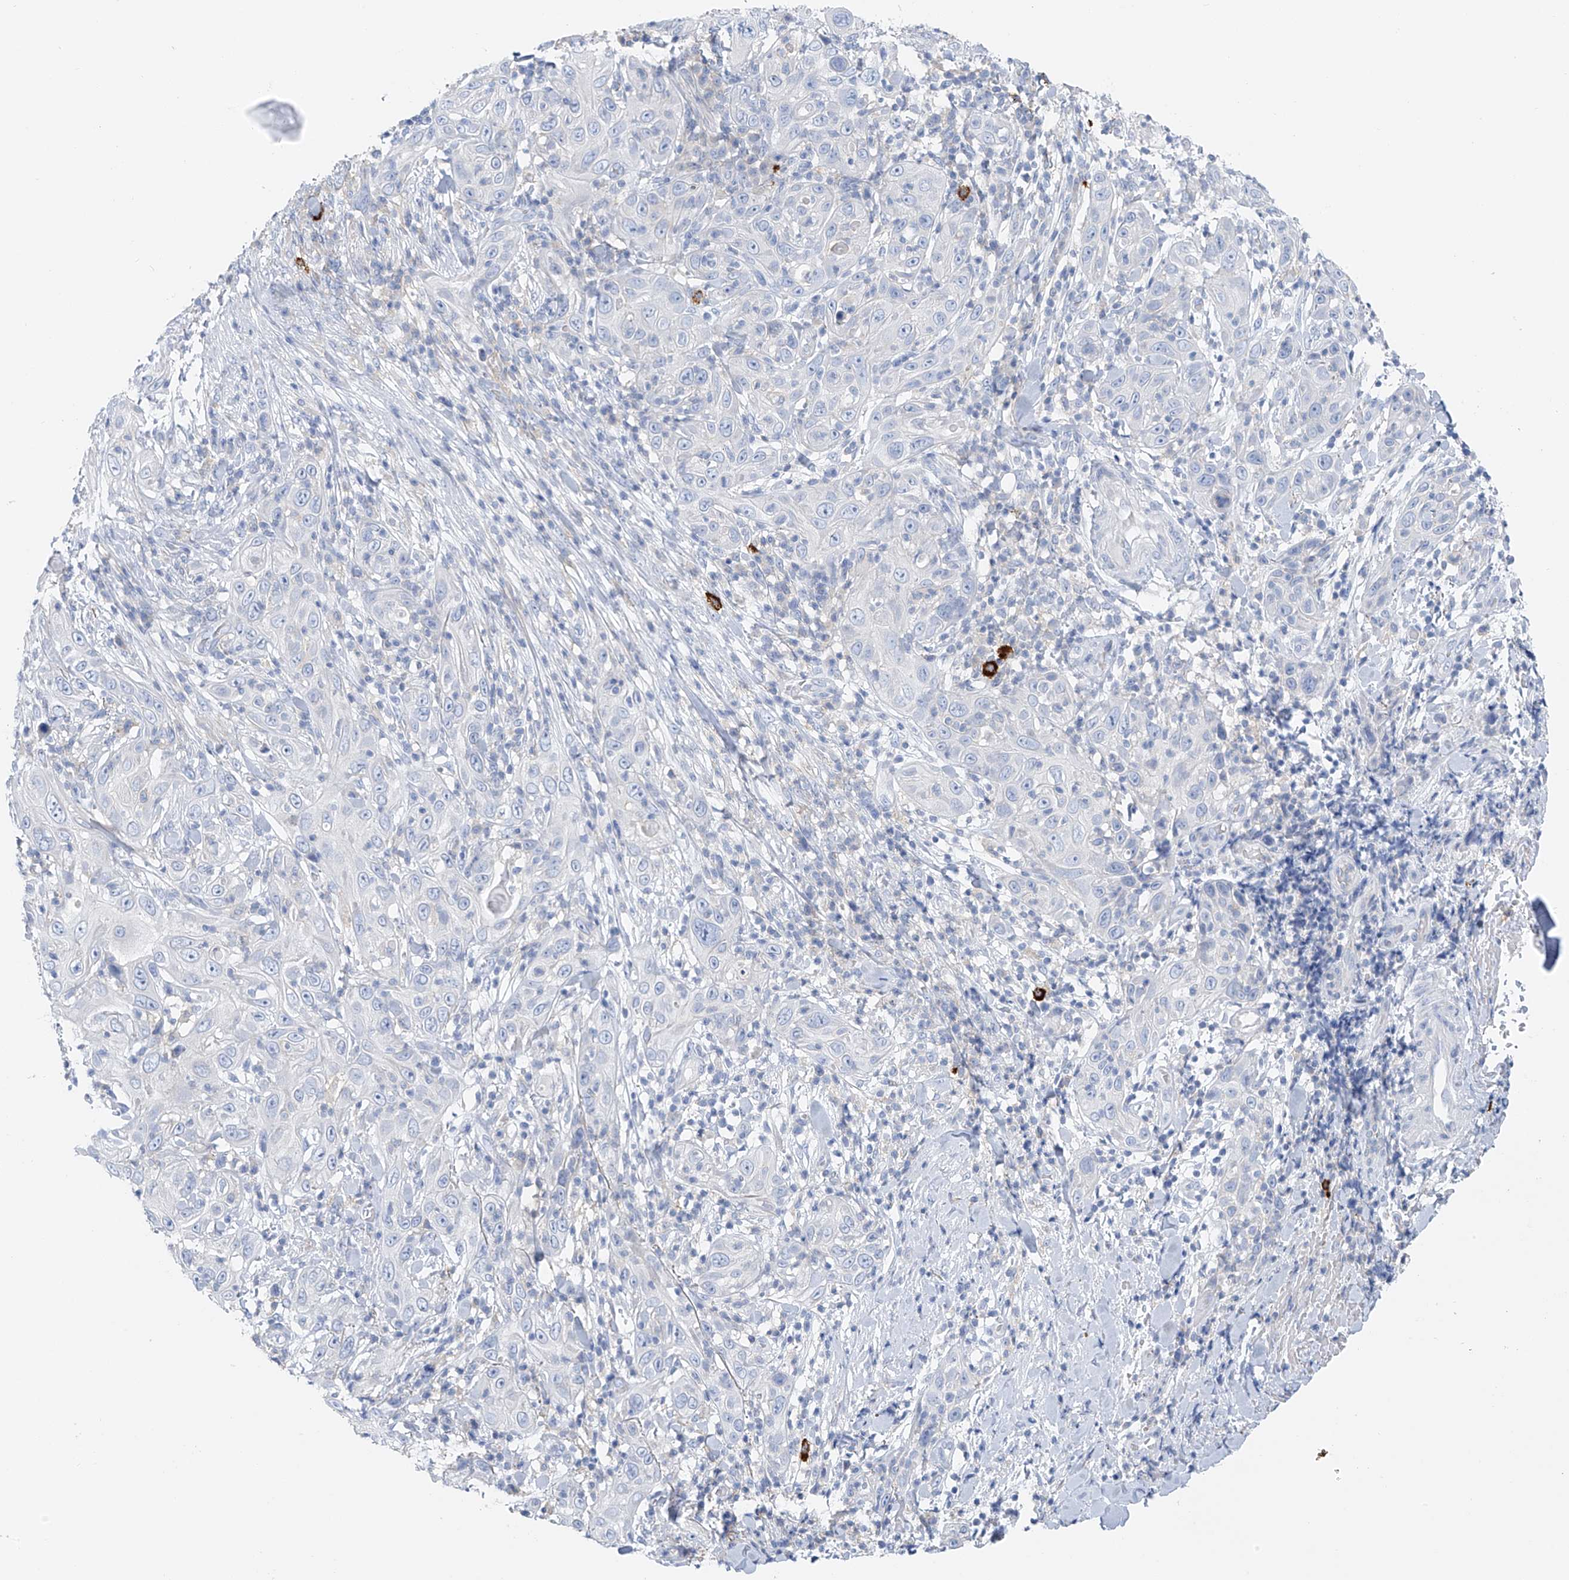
{"staining": {"intensity": "negative", "quantity": "none", "location": "none"}, "tissue": "skin cancer", "cell_type": "Tumor cells", "image_type": "cancer", "snomed": [{"axis": "morphology", "description": "Squamous cell carcinoma, NOS"}, {"axis": "topography", "description": "Skin"}], "caption": "High magnification brightfield microscopy of squamous cell carcinoma (skin) stained with DAB (3,3'-diaminobenzidine) (brown) and counterstained with hematoxylin (blue): tumor cells show no significant positivity.", "gene": "POMGNT2", "patient": {"sex": "female", "age": 88}}